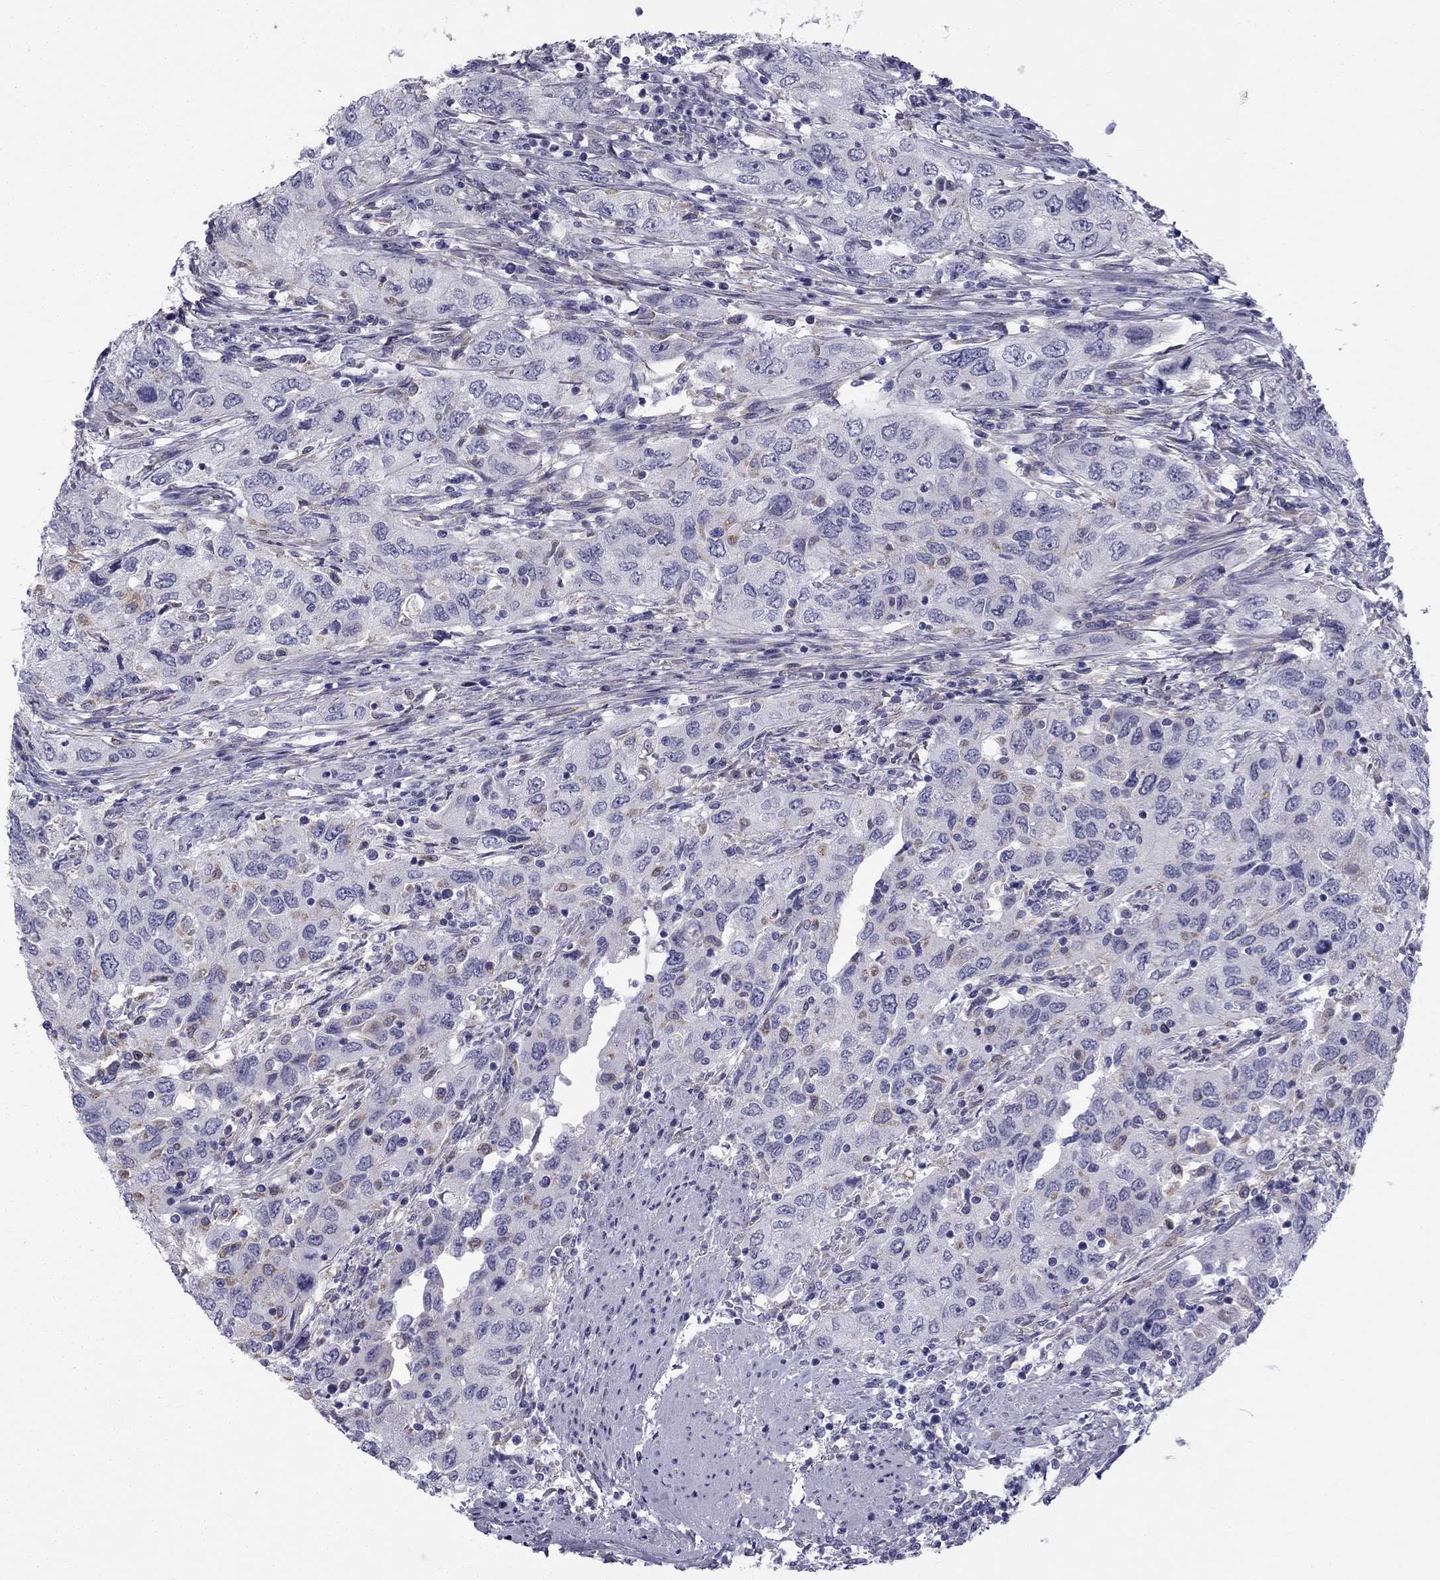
{"staining": {"intensity": "negative", "quantity": "none", "location": "none"}, "tissue": "urothelial cancer", "cell_type": "Tumor cells", "image_type": "cancer", "snomed": [{"axis": "morphology", "description": "Urothelial carcinoma, High grade"}, {"axis": "topography", "description": "Urinary bladder"}], "caption": "High-grade urothelial carcinoma stained for a protein using immunohistochemistry (IHC) displays no staining tumor cells.", "gene": "CCDC40", "patient": {"sex": "male", "age": 76}}